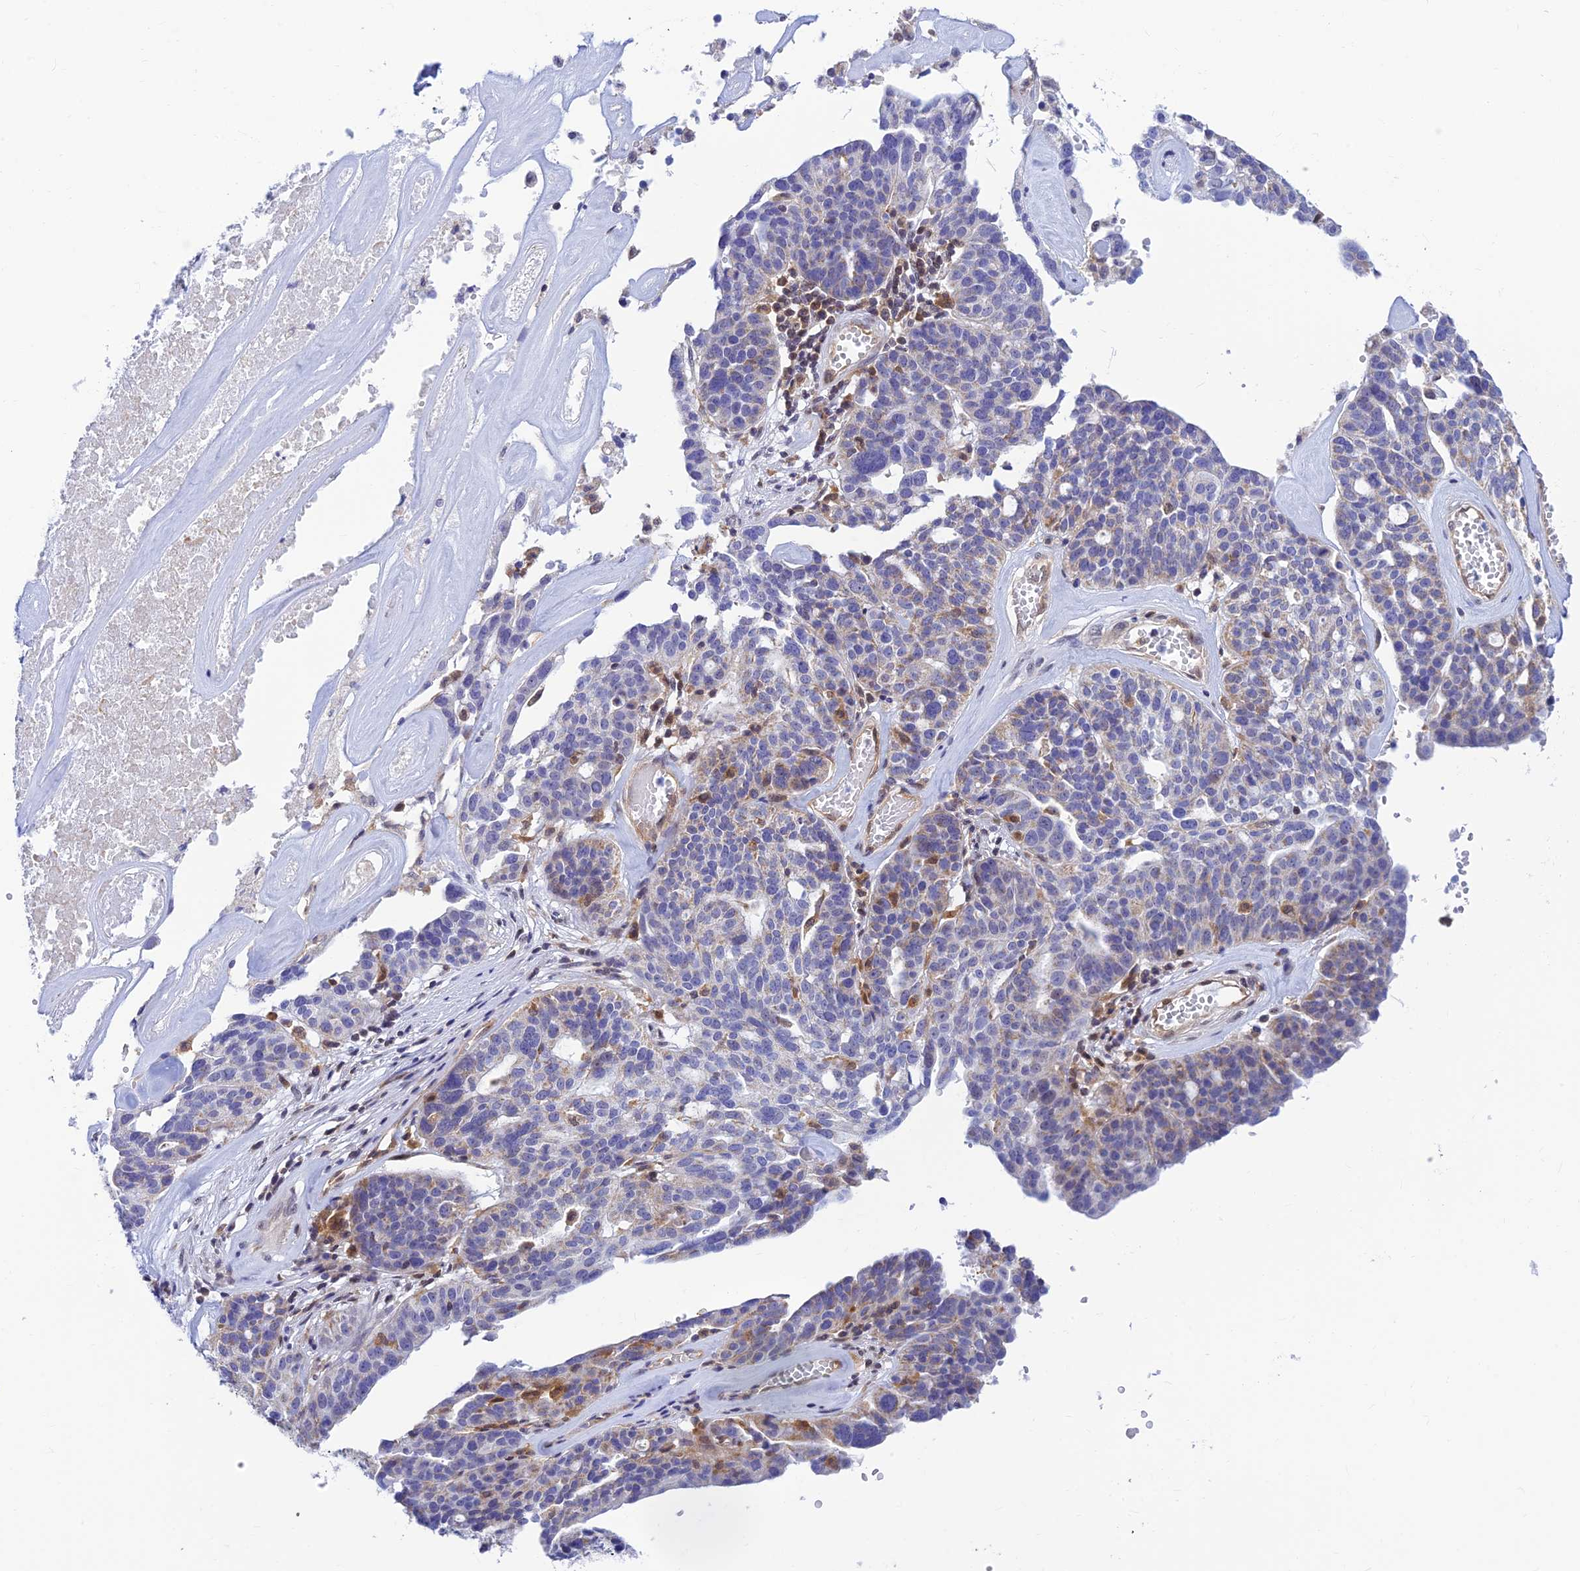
{"staining": {"intensity": "negative", "quantity": "none", "location": "none"}, "tissue": "ovarian cancer", "cell_type": "Tumor cells", "image_type": "cancer", "snomed": [{"axis": "morphology", "description": "Cystadenocarcinoma, serous, NOS"}, {"axis": "topography", "description": "Ovary"}], "caption": "Ovarian serous cystadenocarcinoma stained for a protein using immunohistochemistry (IHC) reveals no expression tumor cells.", "gene": "LYSMD2", "patient": {"sex": "female", "age": 59}}